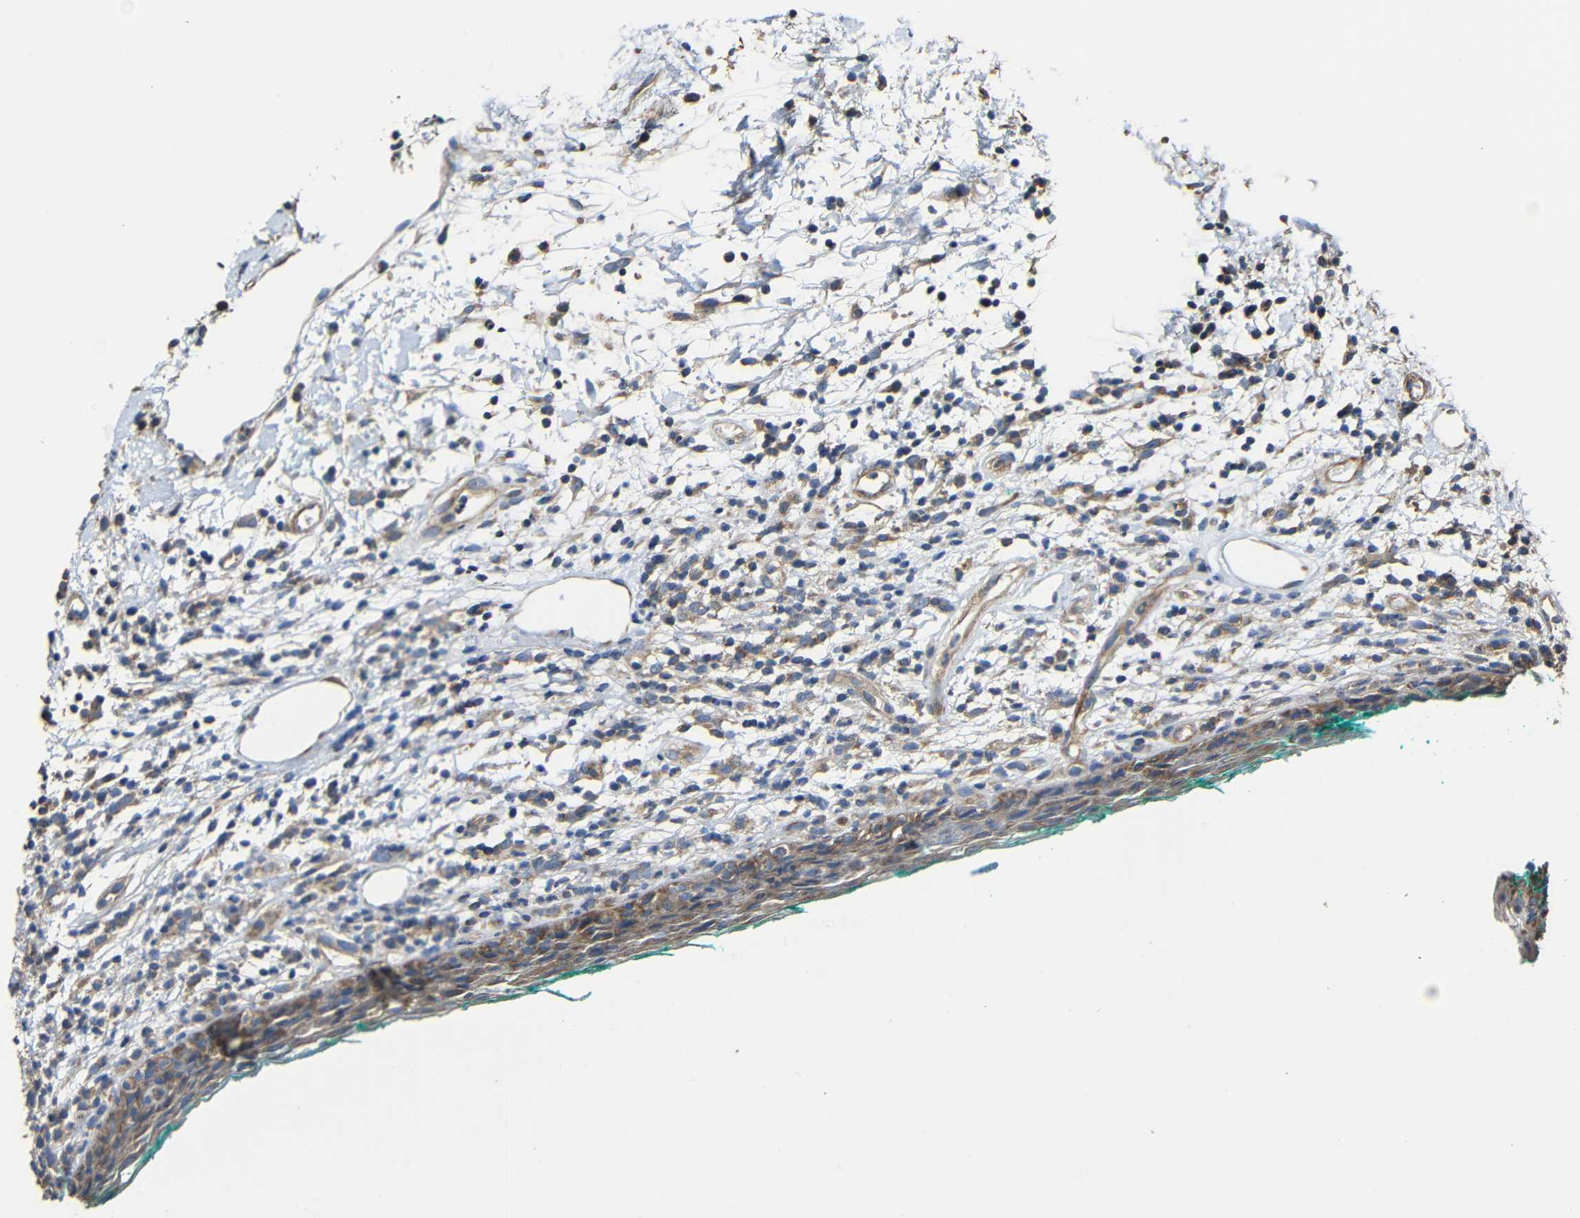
{"staining": {"intensity": "moderate", "quantity": ">75%", "location": "cytoplasmic/membranous"}, "tissue": "oral mucosa", "cell_type": "Squamous epithelial cells", "image_type": "normal", "snomed": [{"axis": "morphology", "description": "Normal tissue, NOS"}, {"axis": "topography", "description": "Skeletal muscle"}, {"axis": "topography", "description": "Oral tissue"}, {"axis": "topography", "description": "Peripheral nerve tissue"}], "caption": "Protein staining reveals moderate cytoplasmic/membranous staining in approximately >75% of squamous epithelial cells in unremarkable oral mucosa.", "gene": "RHOT2", "patient": {"sex": "female", "age": 84}}